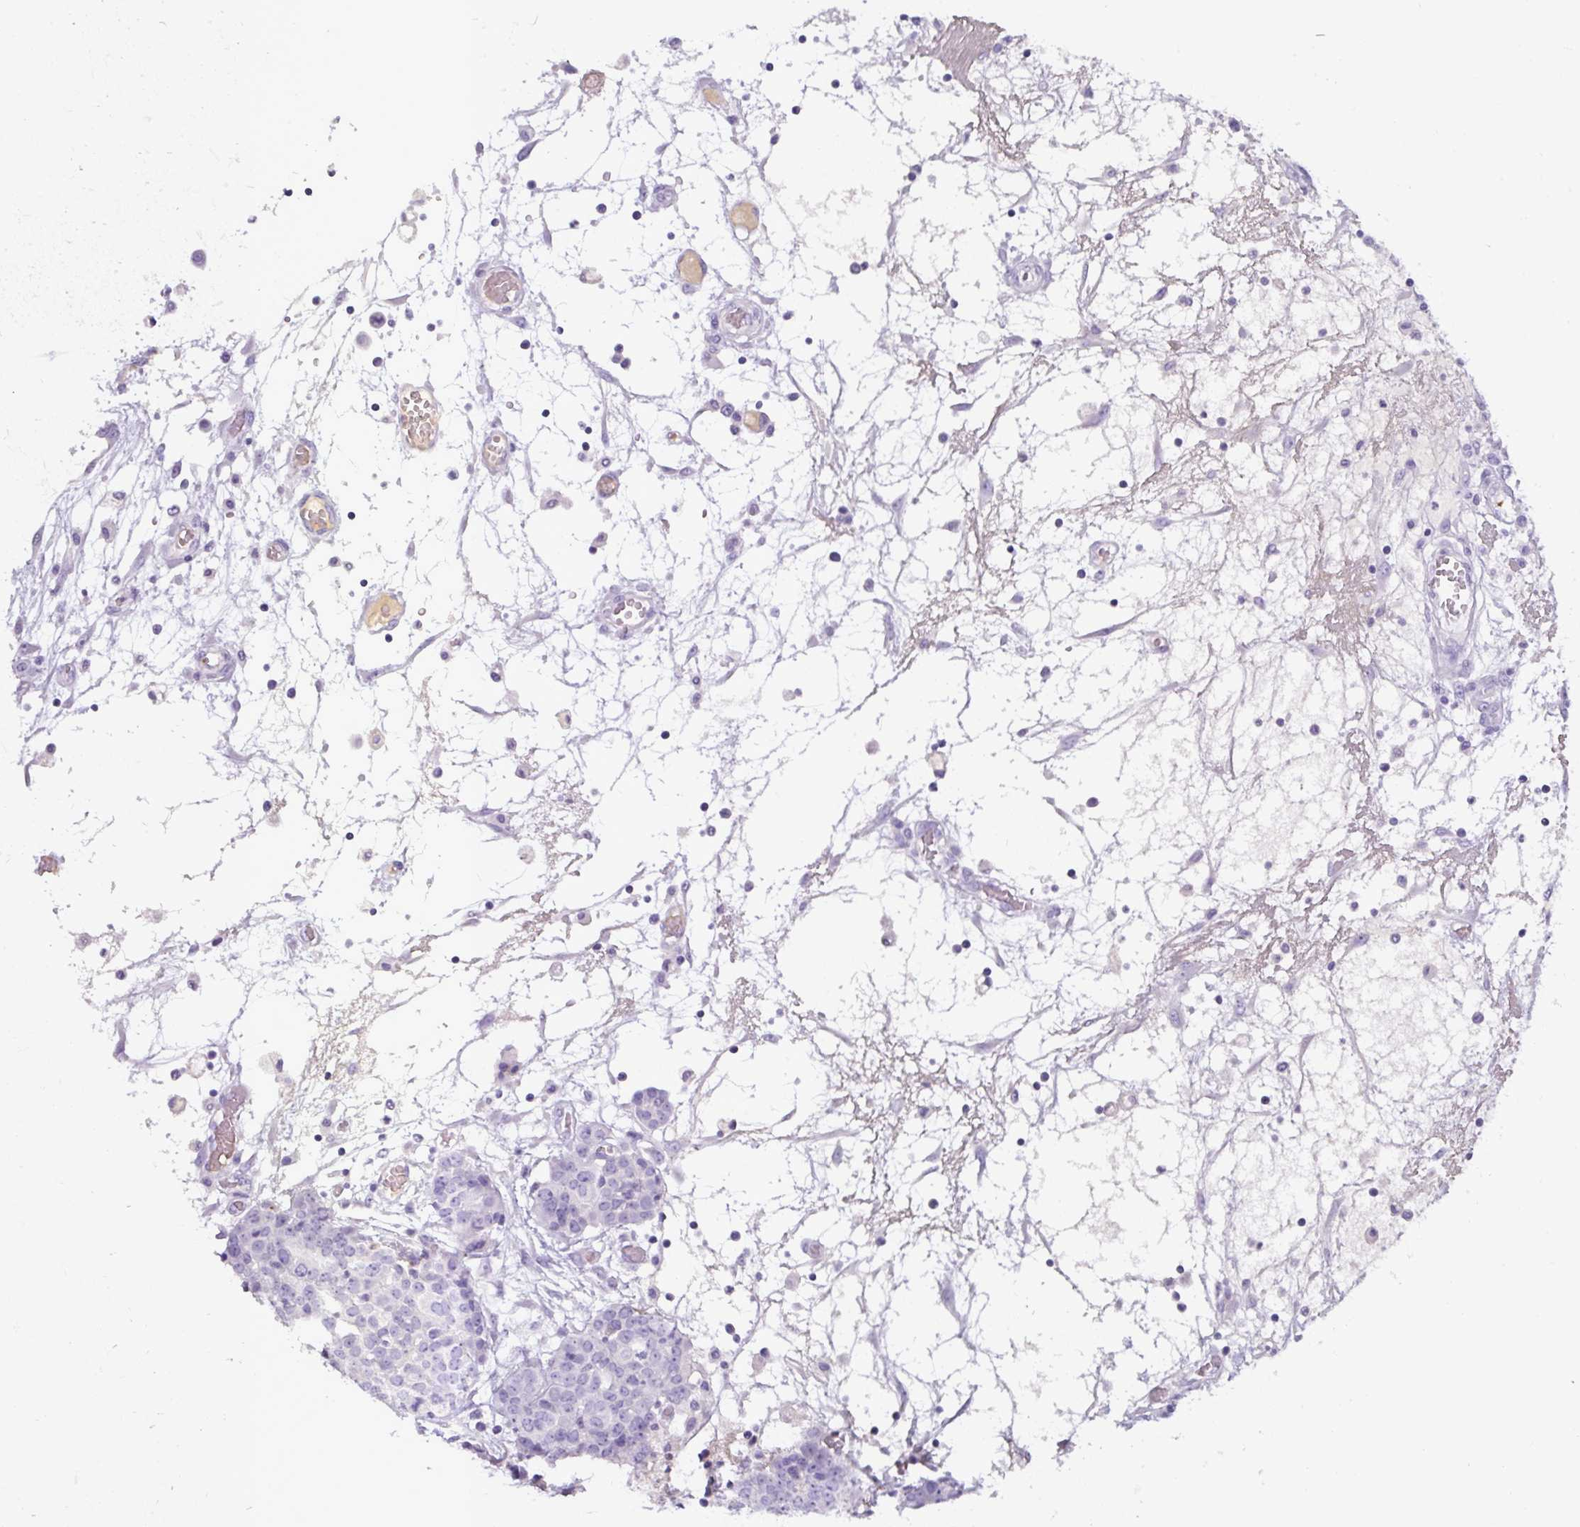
{"staining": {"intensity": "negative", "quantity": "none", "location": "none"}, "tissue": "ovarian cancer", "cell_type": "Tumor cells", "image_type": "cancer", "snomed": [{"axis": "morphology", "description": "Cystadenocarcinoma, serous, NOS"}, {"axis": "topography", "description": "Soft tissue"}, {"axis": "topography", "description": "Ovary"}], "caption": "High power microscopy histopathology image of an immunohistochemistry (IHC) histopathology image of serous cystadenocarcinoma (ovarian), revealing no significant positivity in tumor cells.", "gene": "OR14A2", "patient": {"sex": "female", "age": 57}}